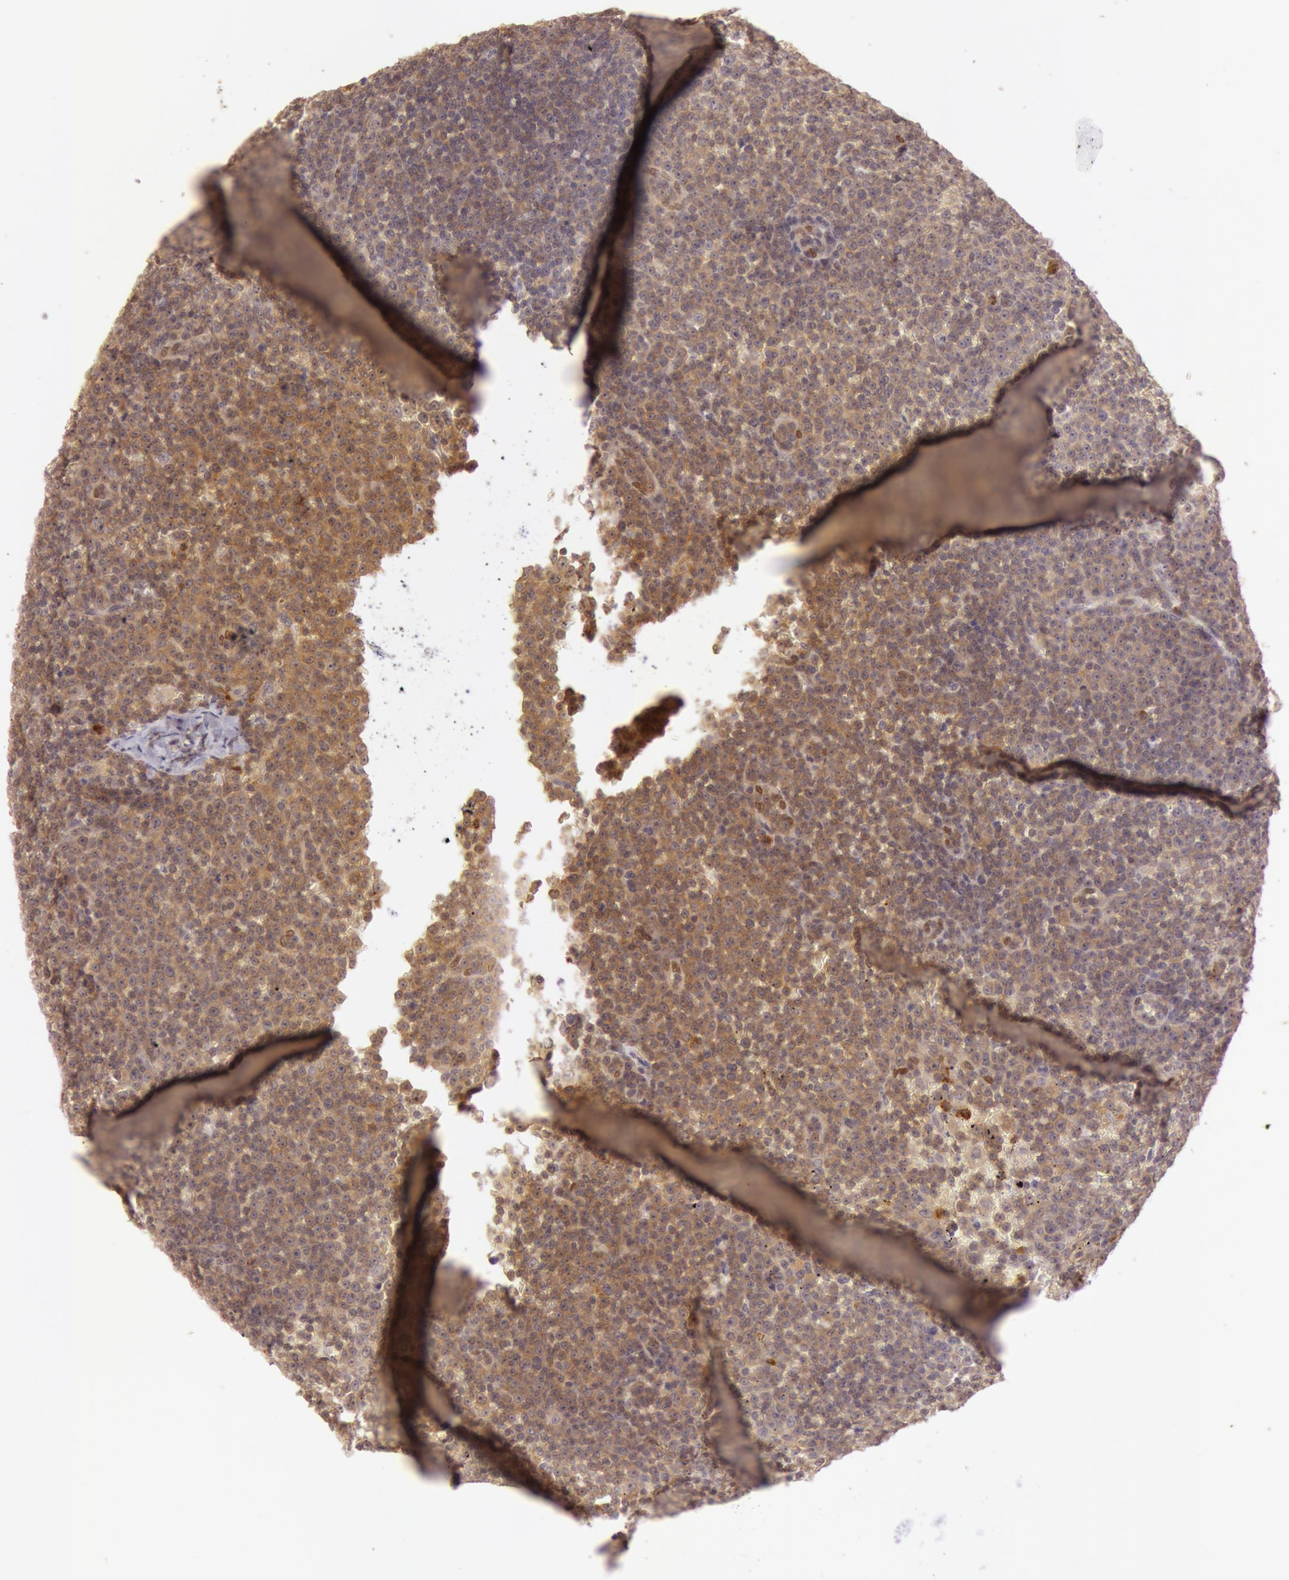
{"staining": {"intensity": "moderate", "quantity": ">75%", "location": "cytoplasmic/membranous"}, "tissue": "lymphoma", "cell_type": "Tumor cells", "image_type": "cancer", "snomed": [{"axis": "morphology", "description": "Malignant lymphoma, non-Hodgkin's type, Low grade"}, {"axis": "topography", "description": "Lymph node"}], "caption": "Brown immunohistochemical staining in human low-grade malignant lymphoma, non-Hodgkin's type reveals moderate cytoplasmic/membranous positivity in approximately >75% of tumor cells.", "gene": "ATG2B", "patient": {"sex": "male", "age": 50}}